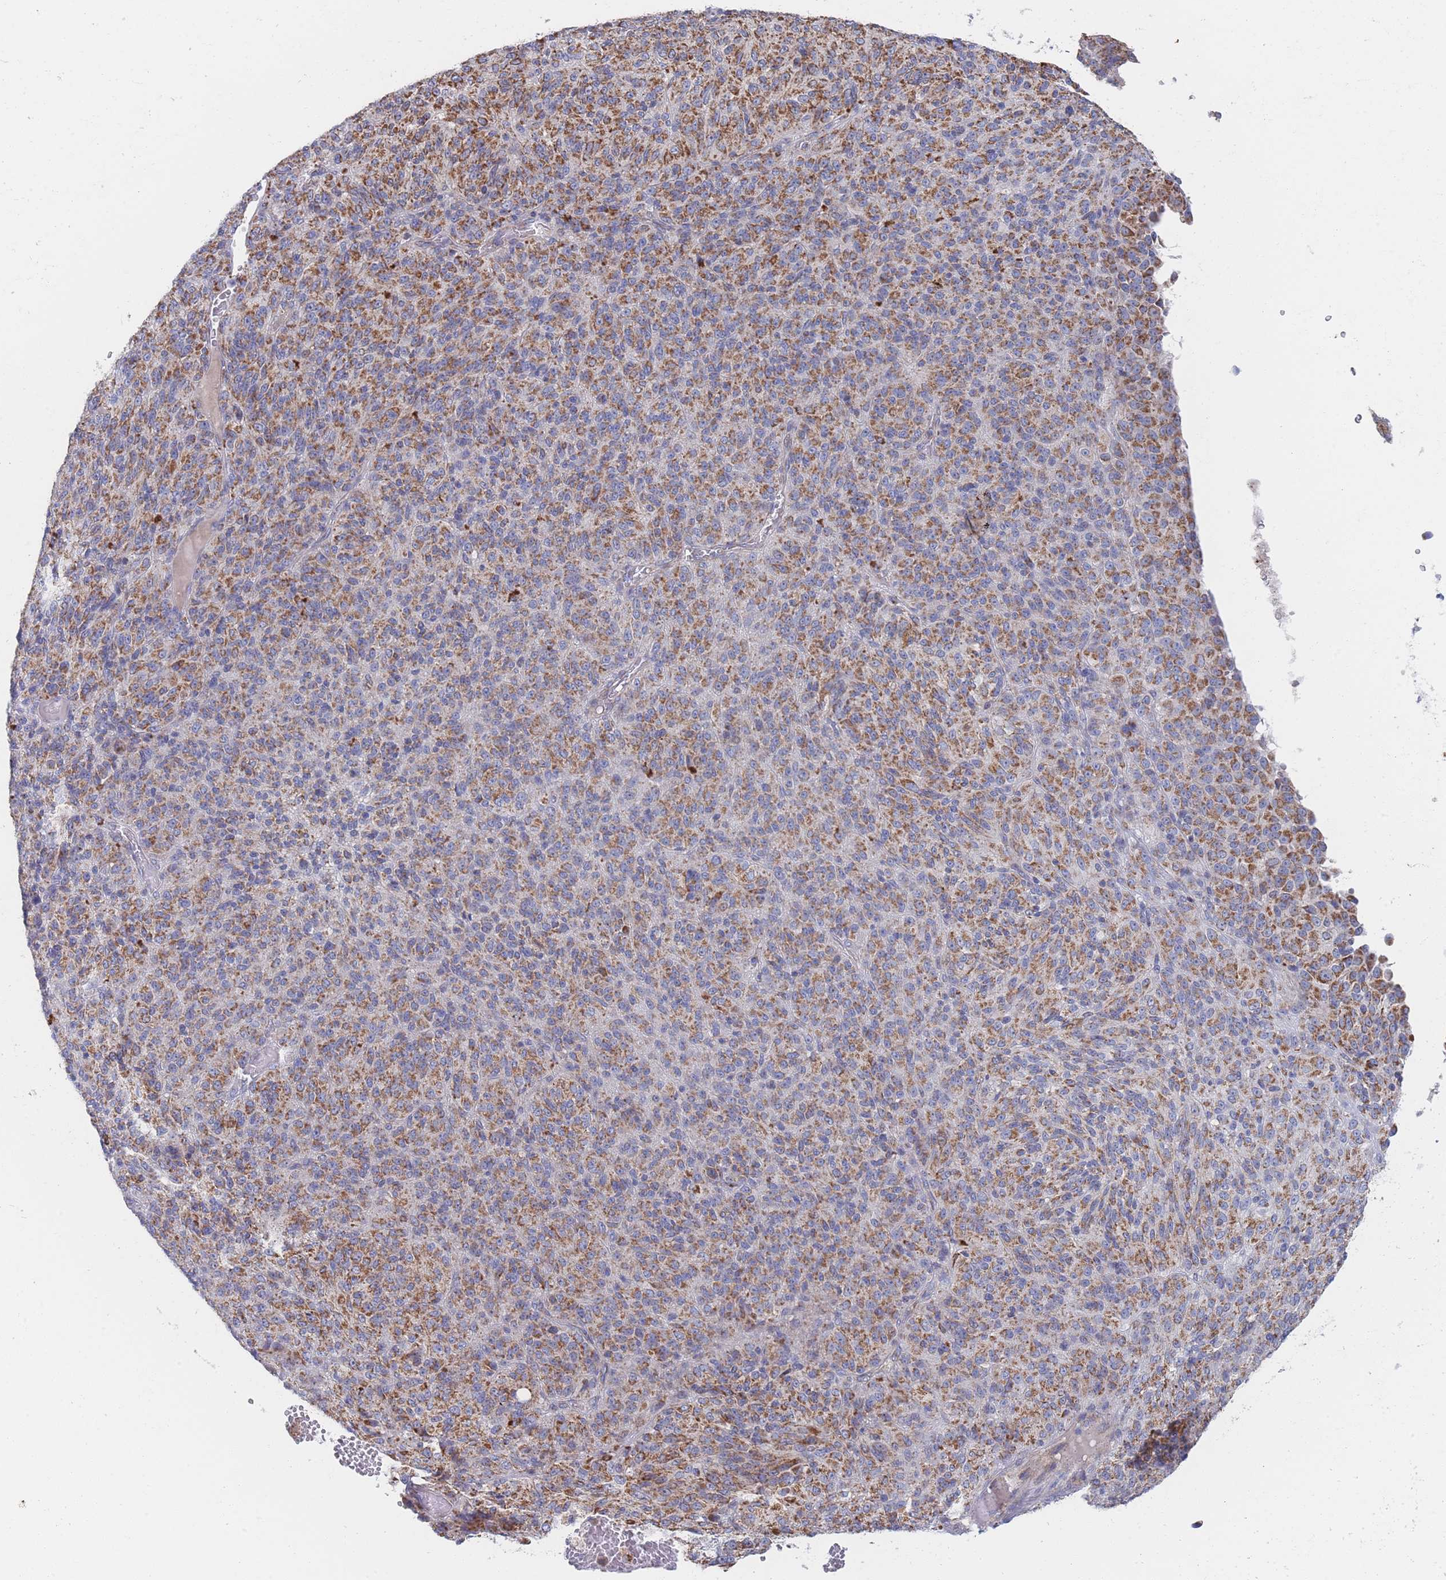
{"staining": {"intensity": "moderate", "quantity": ">75%", "location": "cytoplasmic/membranous"}, "tissue": "melanoma", "cell_type": "Tumor cells", "image_type": "cancer", "snomed": [{"axis": "morphology", "description": "Malignant melanoma, Metastatic site"}, {"axis": "topography", "description": "Brain"}], "caption": "A medium amount of moderate cytoplasmic/membranous expression is seen in about >75% of tumor cells in malignant melanoma (metastatic site) tissue. The staining was performed using DAB to visualize the protein expression in brown, while the nuclei were stained in blue with hematoxylin (Magnification: 20x).", "gene": "IKZF4", "patient": {"sex": "female", "age": 56}}